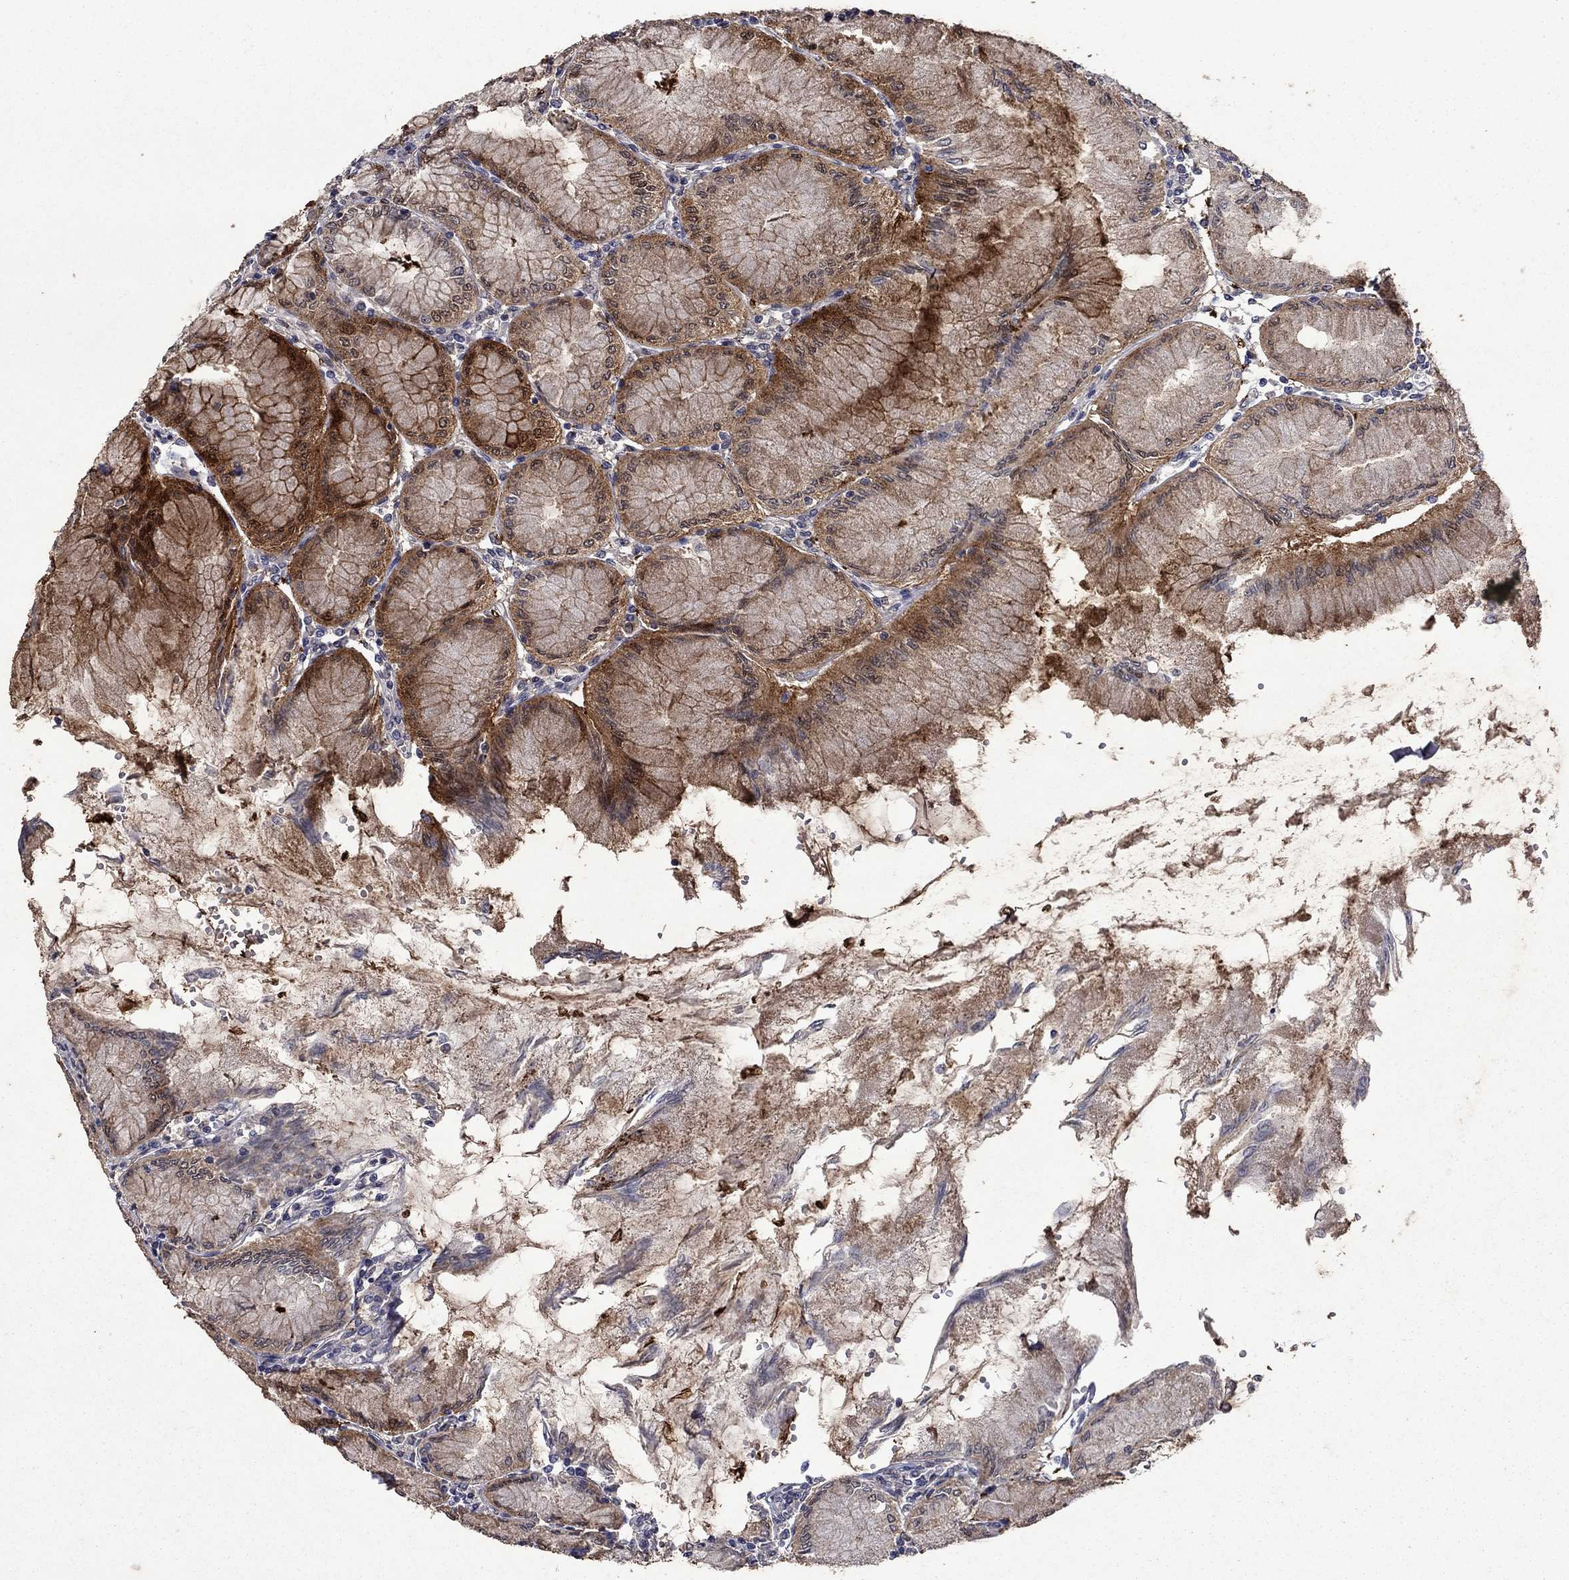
{"staining": {"intensity": "strong", "quantity": "25%-75%", "location": "cytoplasmic/membranous"}, "tissue": "stomach", "cell_type": "Glandular cells", "image_type": "normal", "snomed": [{"axis": "morphology", "description": "Normal tissue, NOS"}, {"axis": "topography", "description": "Skeletal muscle"}, {"axis": "topography", "description": "Stomach"}], "caption": "Strong cytoplasmic/membranous protein positivity is appreciated in approximately 25%-75% of glandular cells in stomach.", "gene": "CBR1", "patient": {"sex": "female", "age": 57}}